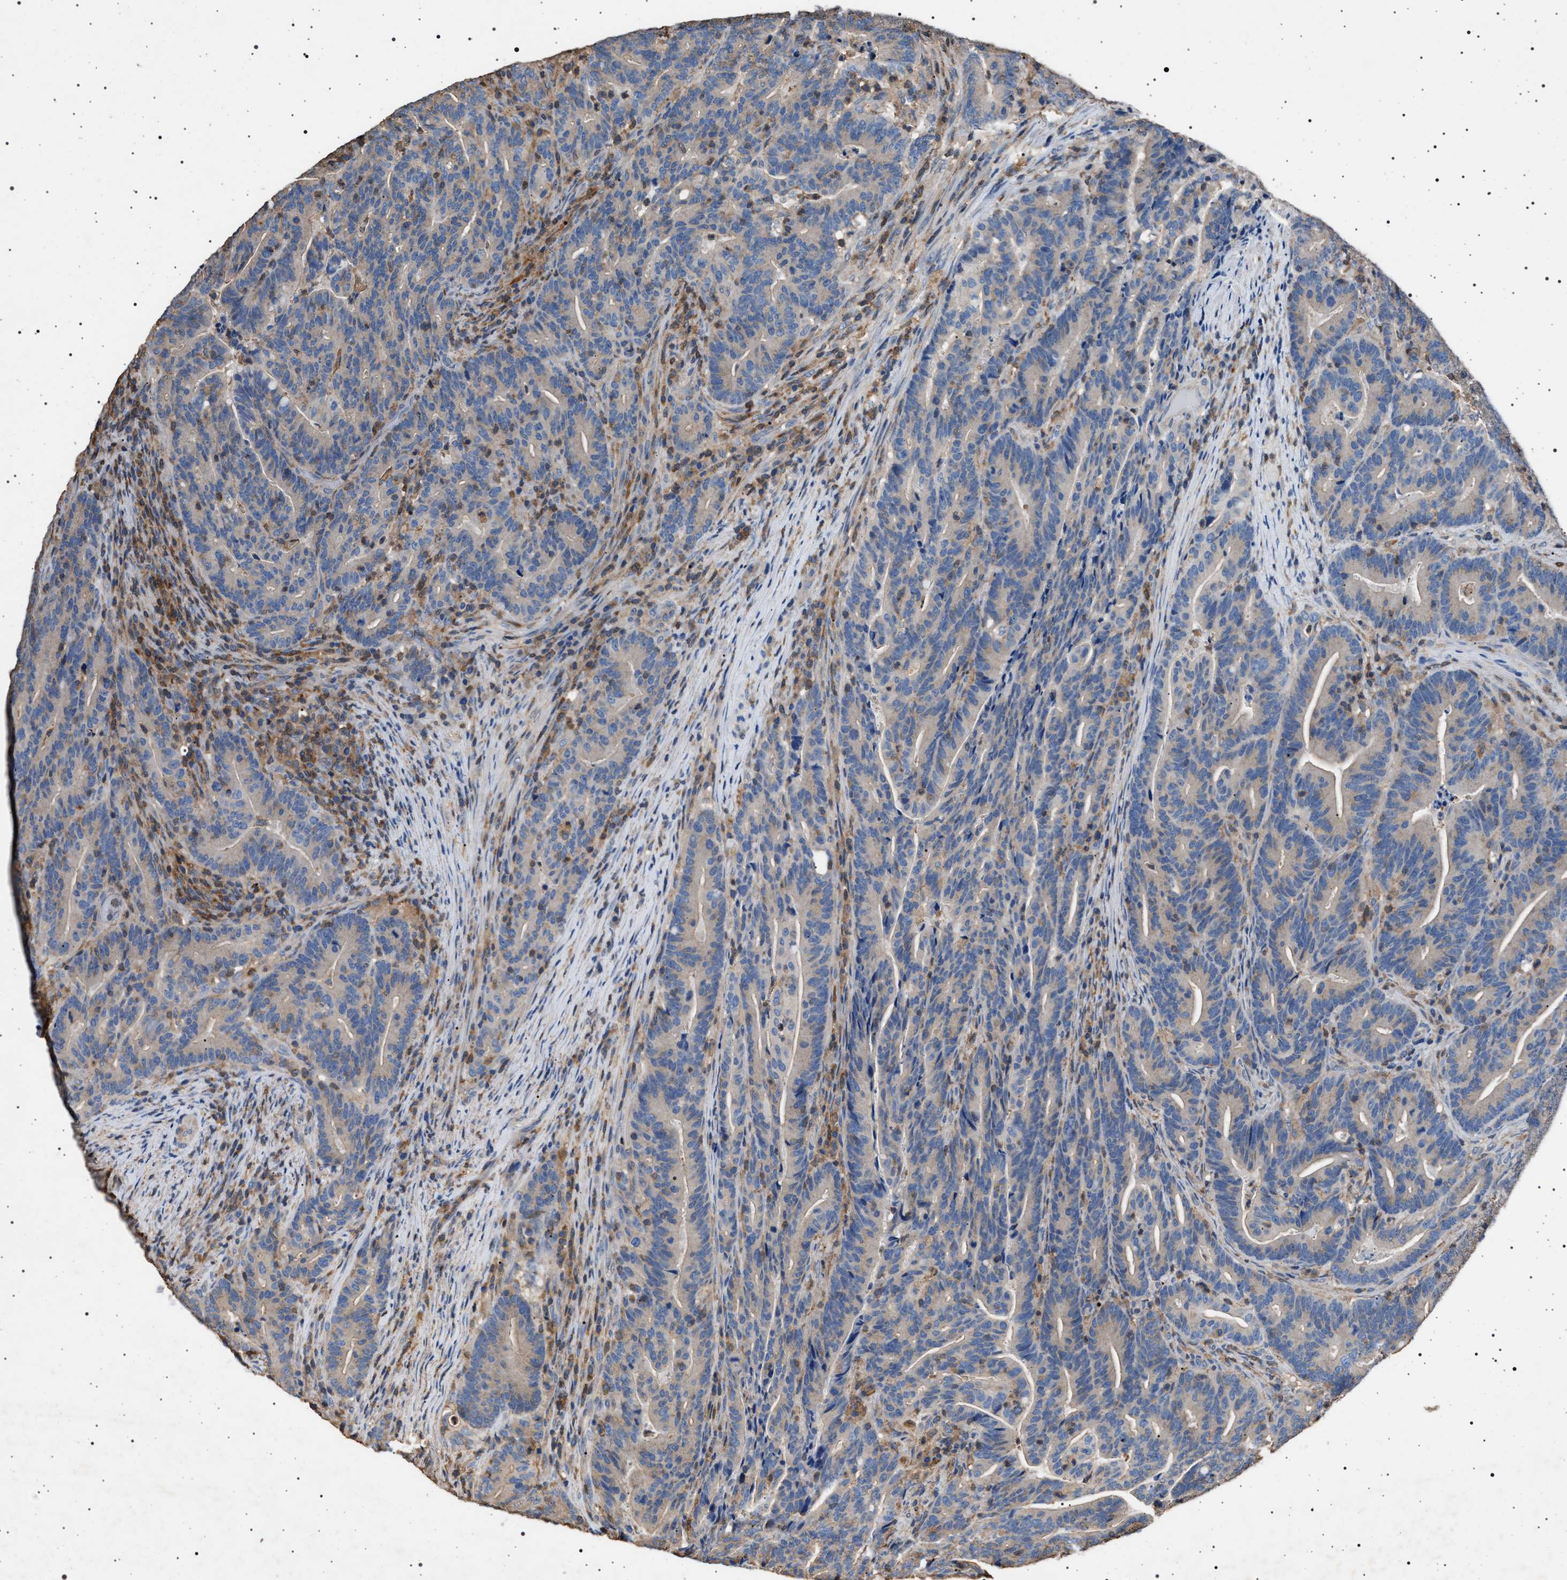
{"staining": {"intensity": "negative", "quantity": "none", "location": "none"}, "tissue": "colorectal cancer", "cell_type": "Tumor cells", "image_type": "cancer", "snomed": [{"axis": "morphology", "description": "Adenocarcinoma, NOS"}, {"axis": "topography", "description": "Colon"}], "caption": "Colorectal cancer (adenocarcinoma) stained for a protein using immunohistochemistry exhibits no expression tumor cells.", "gene": "SMAP2", "patient": {"sex": "female", "age": 66}}